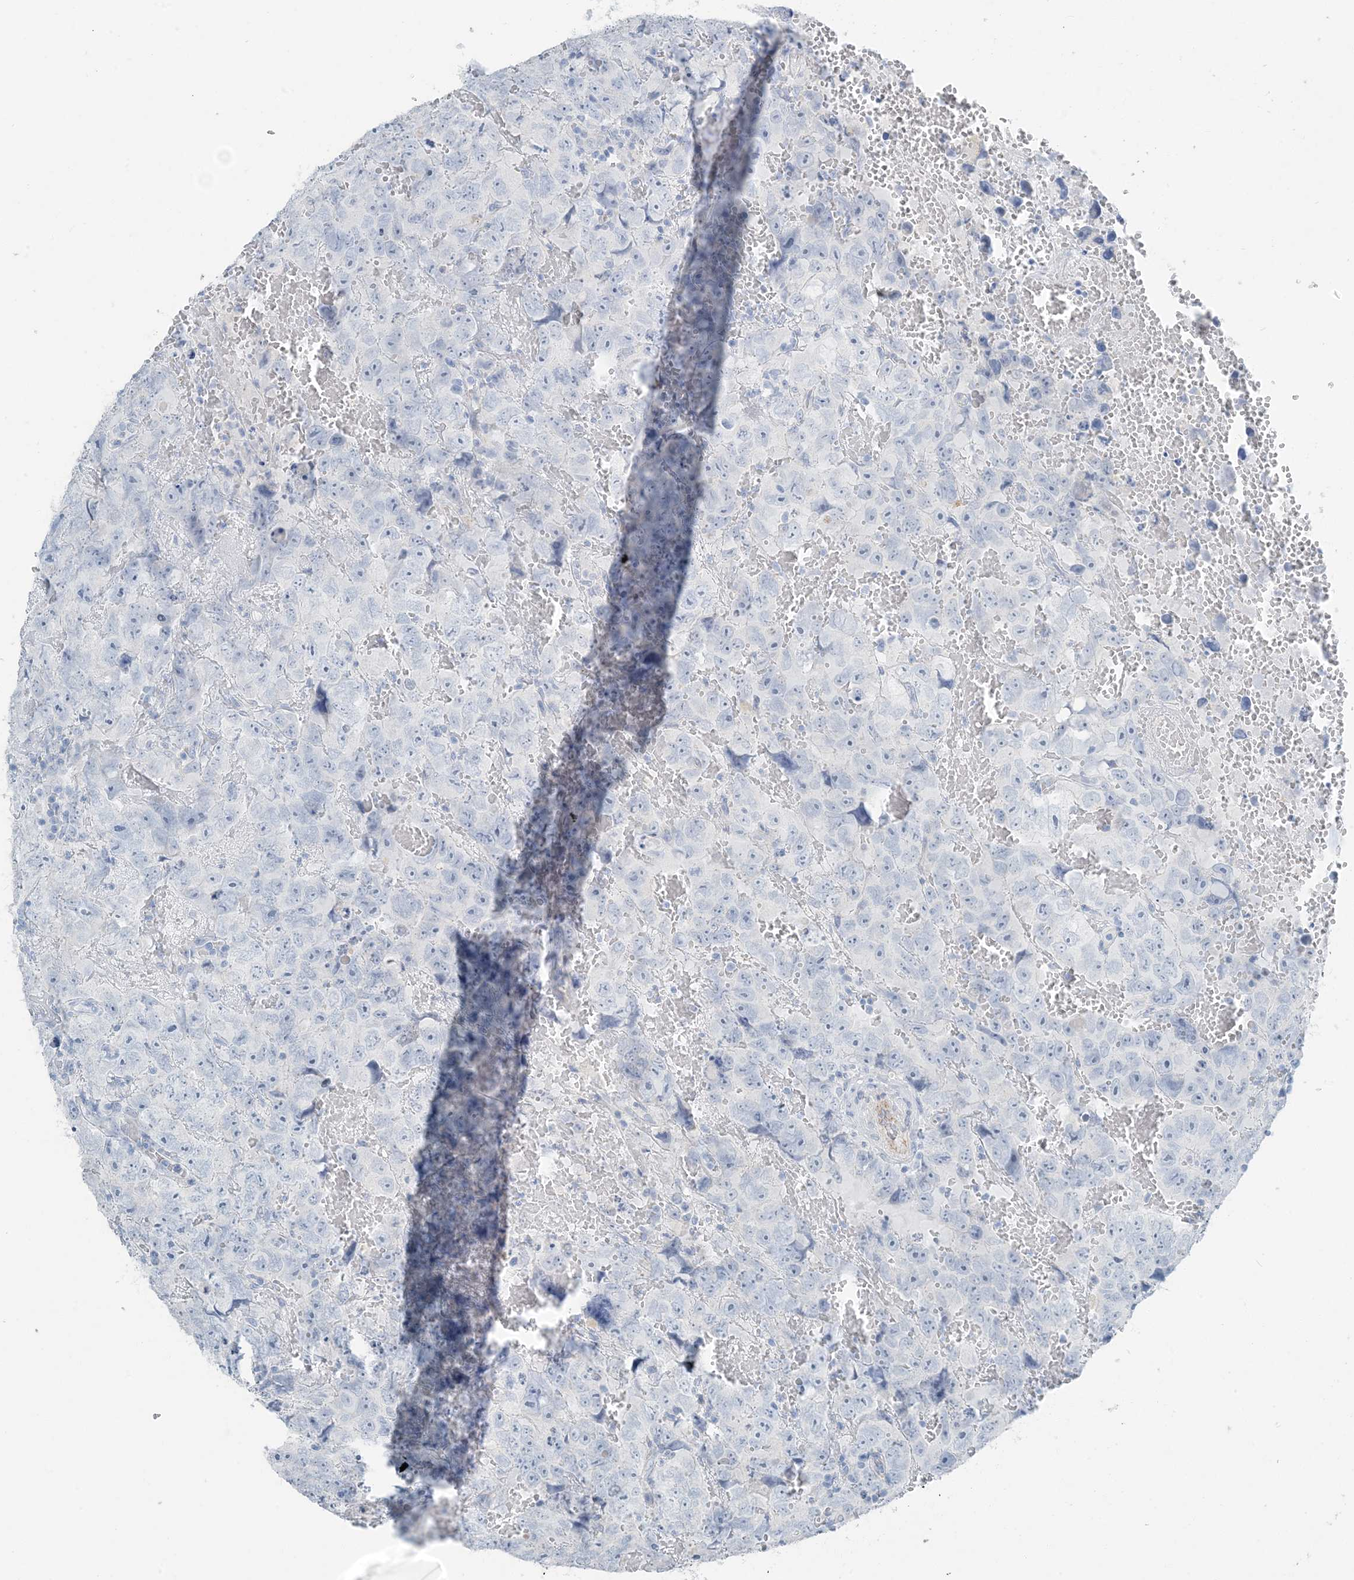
{"staining": {"intensity": "negative", "quantity": "none", "location": "none"}, "tissue": "testis cancer", "cell_type": "Tumor cells", "image_type": "cancer", "snomed": [{"axis": "morphology", "description": "Carcinoma, Embryonal, NOS"}, {"axis": "topography", "description": "Testis"}], "caption": "This is an immunohistochemistry (IHC) histopathology image of human testis cancer (embryonal carcinoma). There is no positivity in tumor cells.", "gene": "PGM5", "patient": {"sex": "male", "age": 45}}